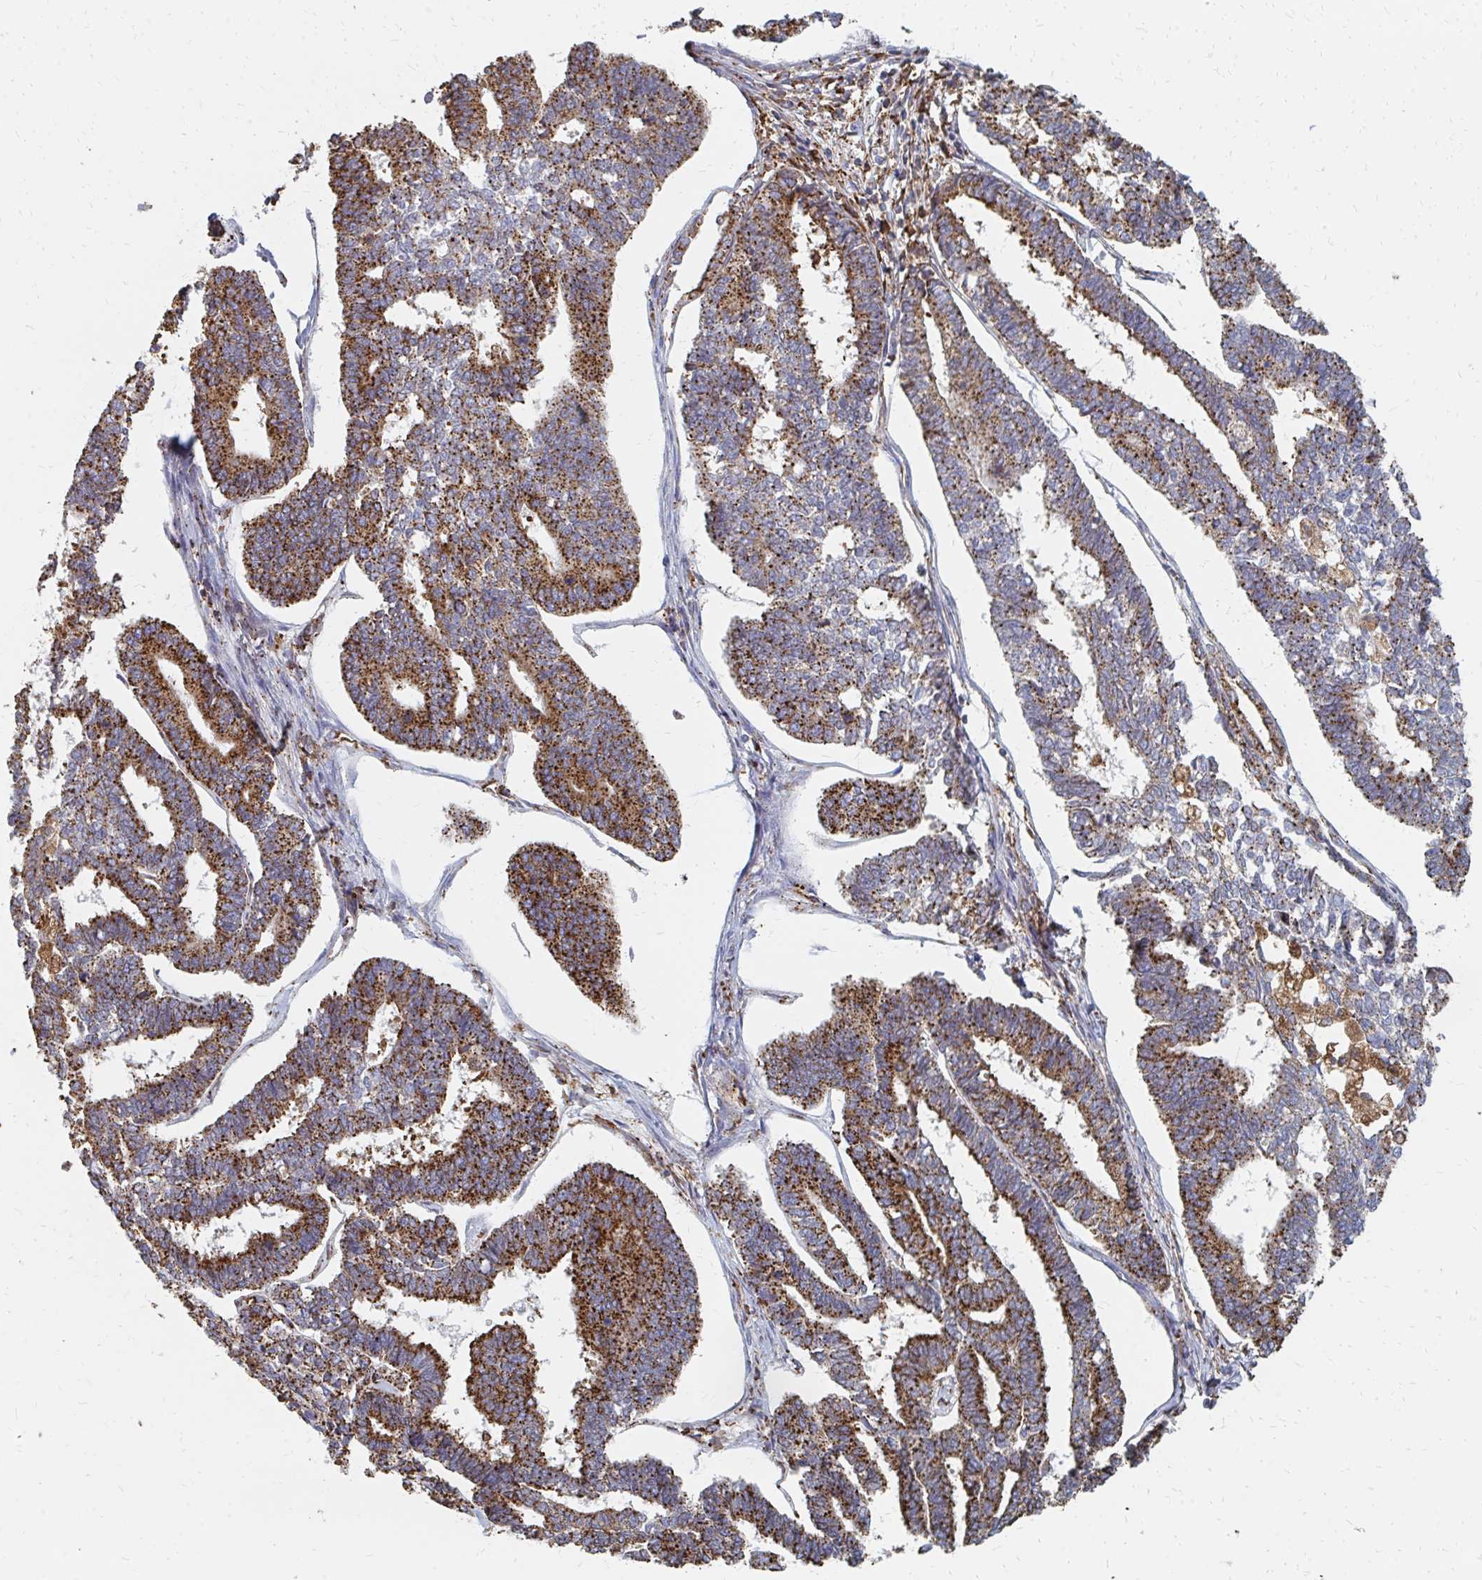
{"staining": {"intensity": "strong", "quantity": ">75%", "location": "cytoplasmic/membranous"}, "tissue": "endometrial cancer", "cell_type": "Tumor cells", "image_type": "cancer", "snomed": [{"axis": "morphology", "description": "Adenocarcinoma, NOS"}, {"axis": "topography", "description": "Endometrium"}], "caption": "Endometrial adenocarcinoma stained with a protein marker displays strong staining in tumor cells.", "gene": "PPP1R13L", "patient": {"sex": "female", "age": 70}}